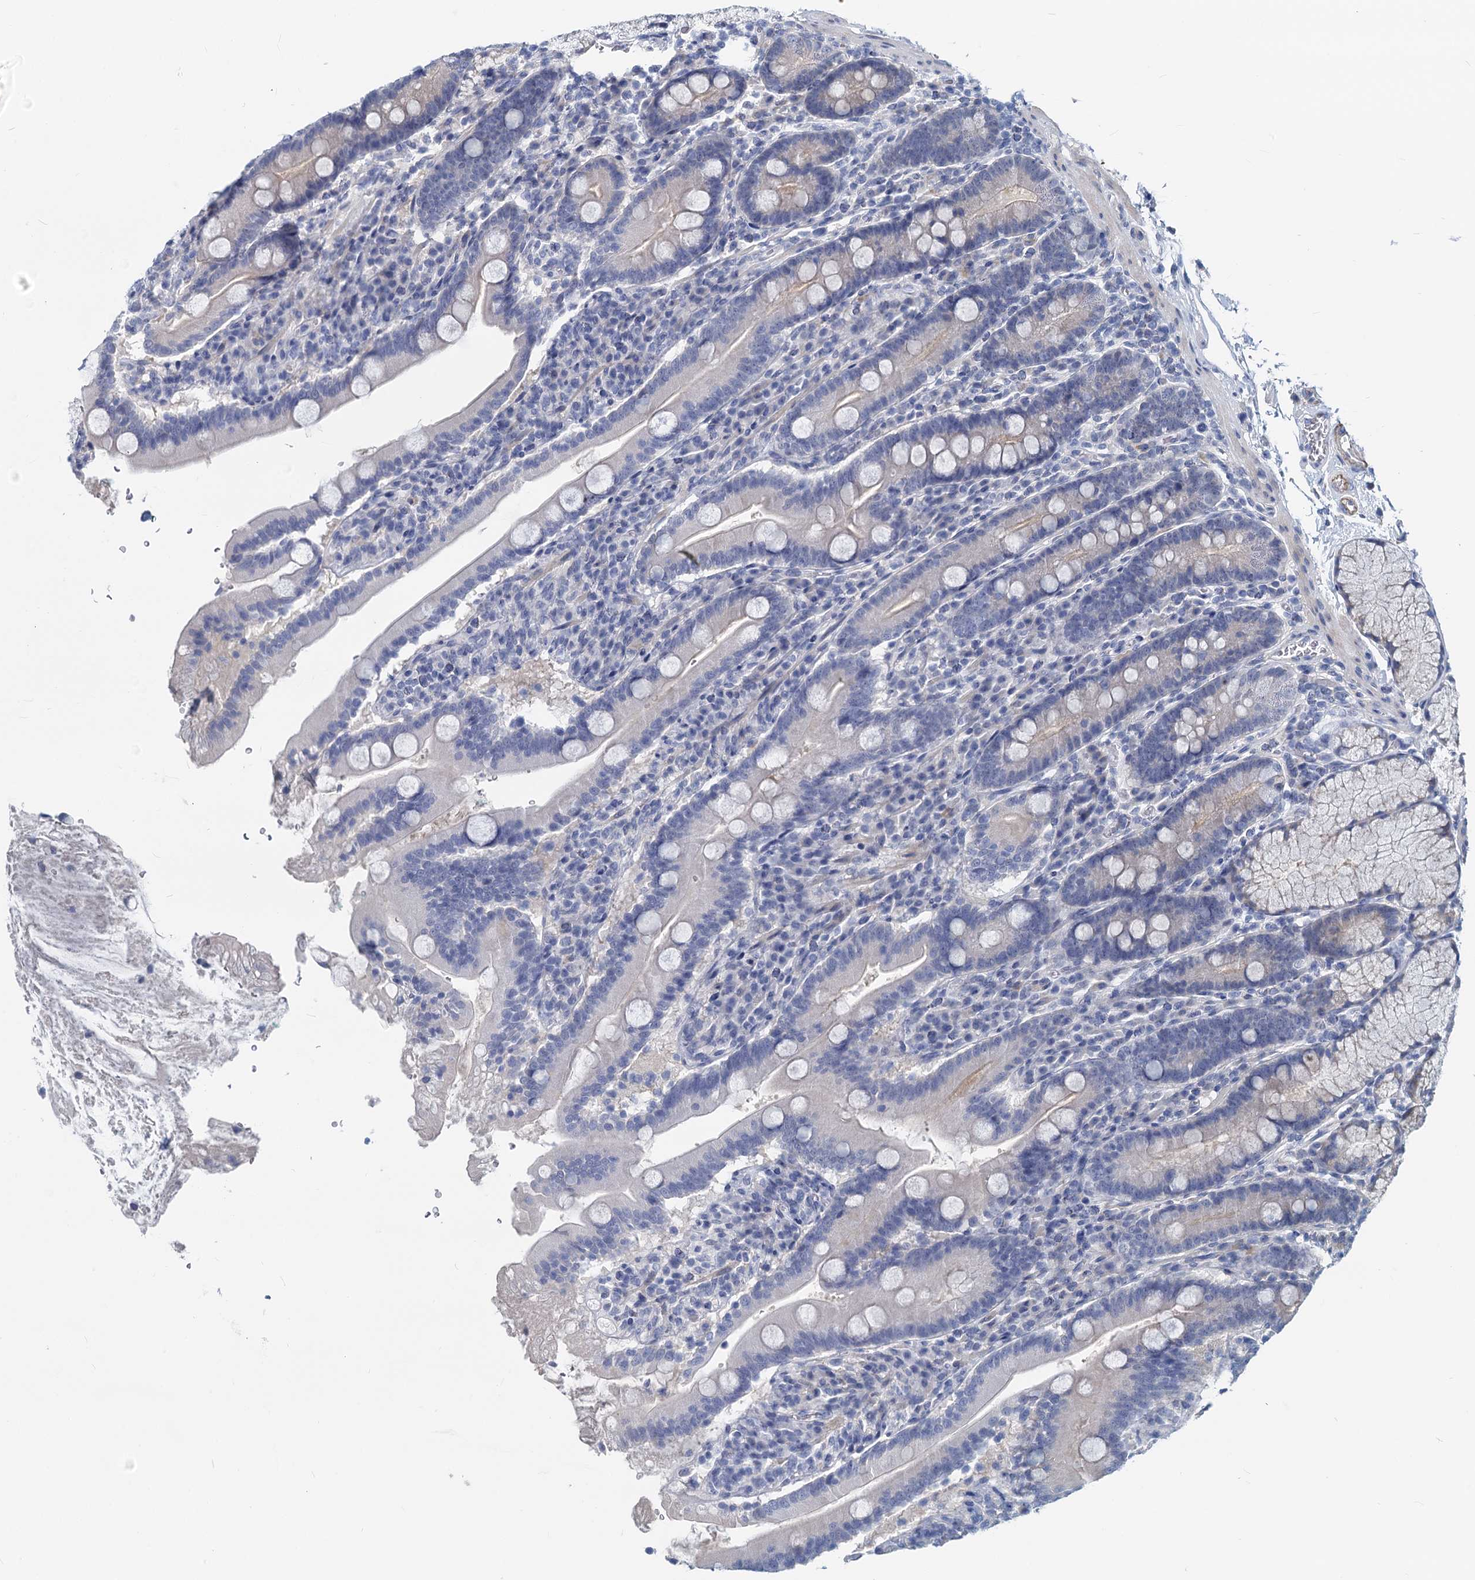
{"staining": {"intensity": "negative", "quantity": "none", "location": "none"}, "tissue": "duodenum", "cell_type": "Glandular cells", "image_type": "normal", "snomed": [{"axis": "morphology", "description": "Normal tissue, NOS"}, {"axis": "topography", "description": "Duodenum"}], "caption": "An immunohistochemistry image of normal duodenum is shown. There is no staining in glandular cells of duodenum.", "gene": "GSTM3", "patient": {"sex": "male", "age": 35}}